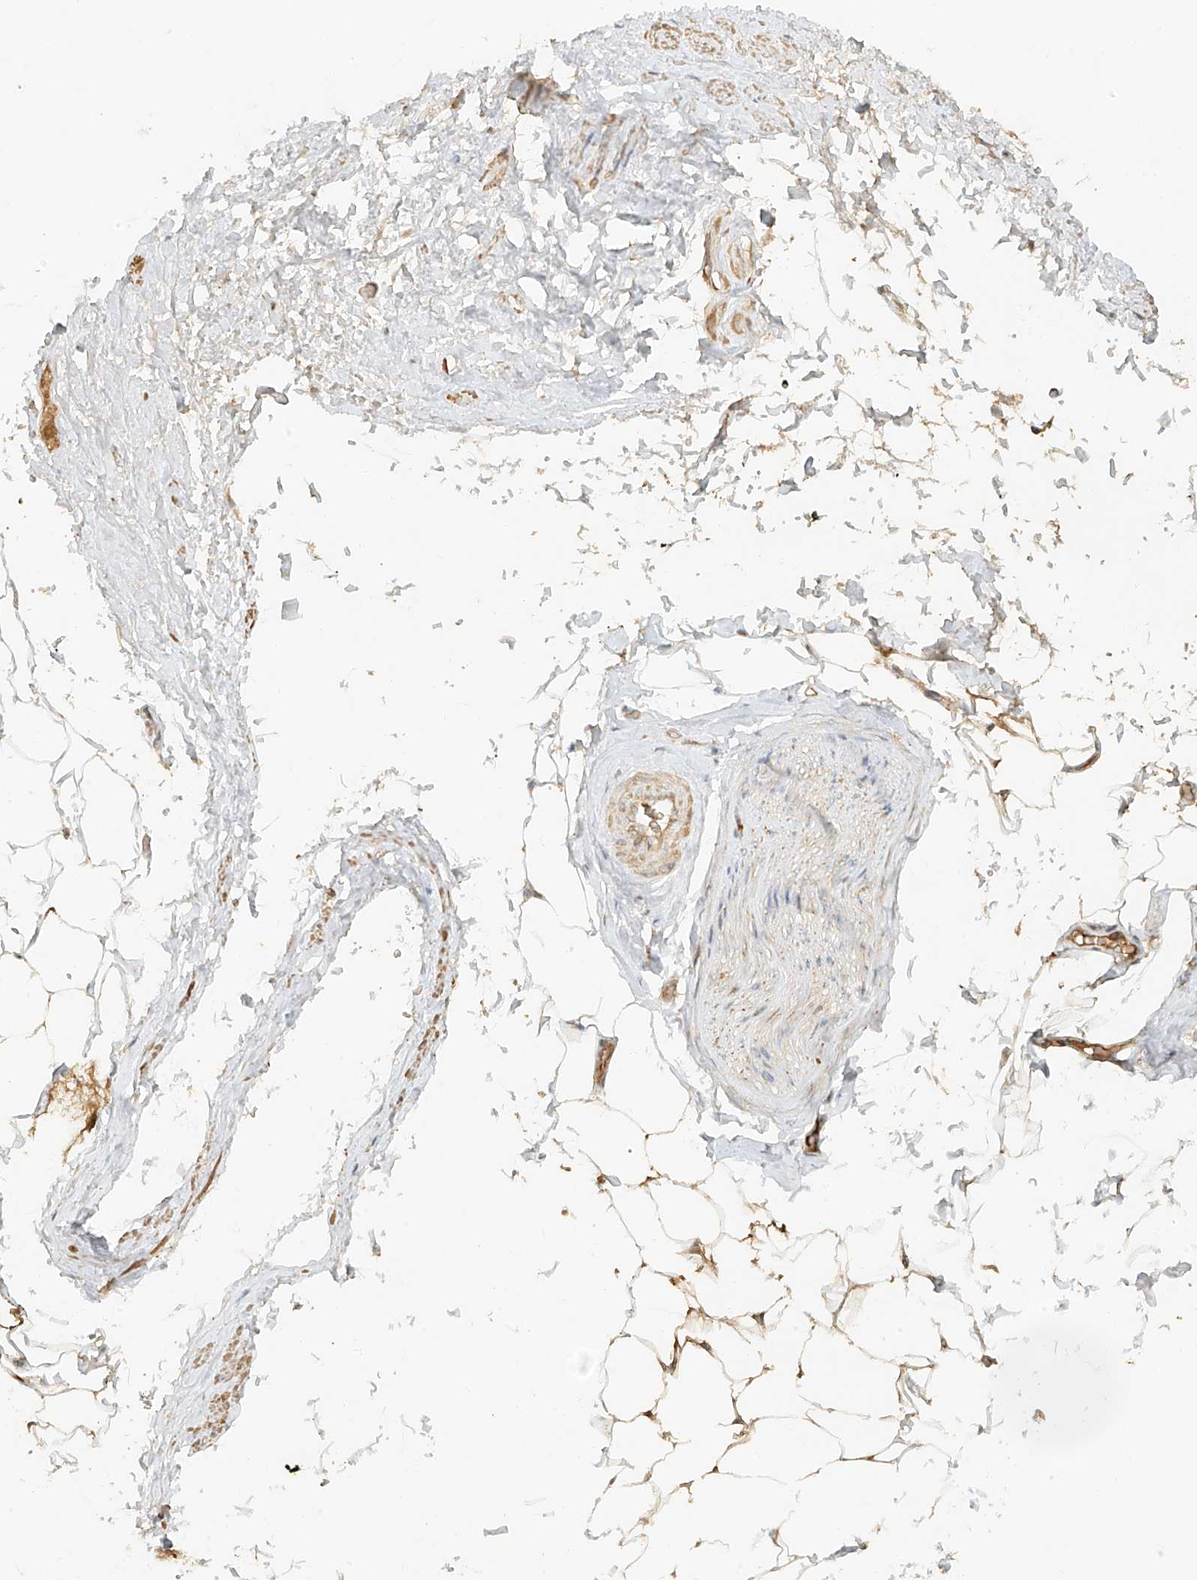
{"staining": {"intensity": "negative", "quantity": "none", "location": "none"}, "tissue": "adipose tissue", "cell_type": "Adipocytes", "image_type": "normal", "snomed": [{"axis": "morphology", "description": "Normal tissue, NOS"}, {"axis": "morphology", "description": "Adenocarcinoma, Low grade"}, {"axis": "topography", "description": "Prostate"}, {"axis": "topography", "description": "Peripheral nerve tissue"}], "caption": "DAB immunohistochemical staining of unremarkable adipose tissue reveals no significant positivity in adipocytes.", "gene": "UPK1B", "patient": {"sex": "male", "age": 63}}